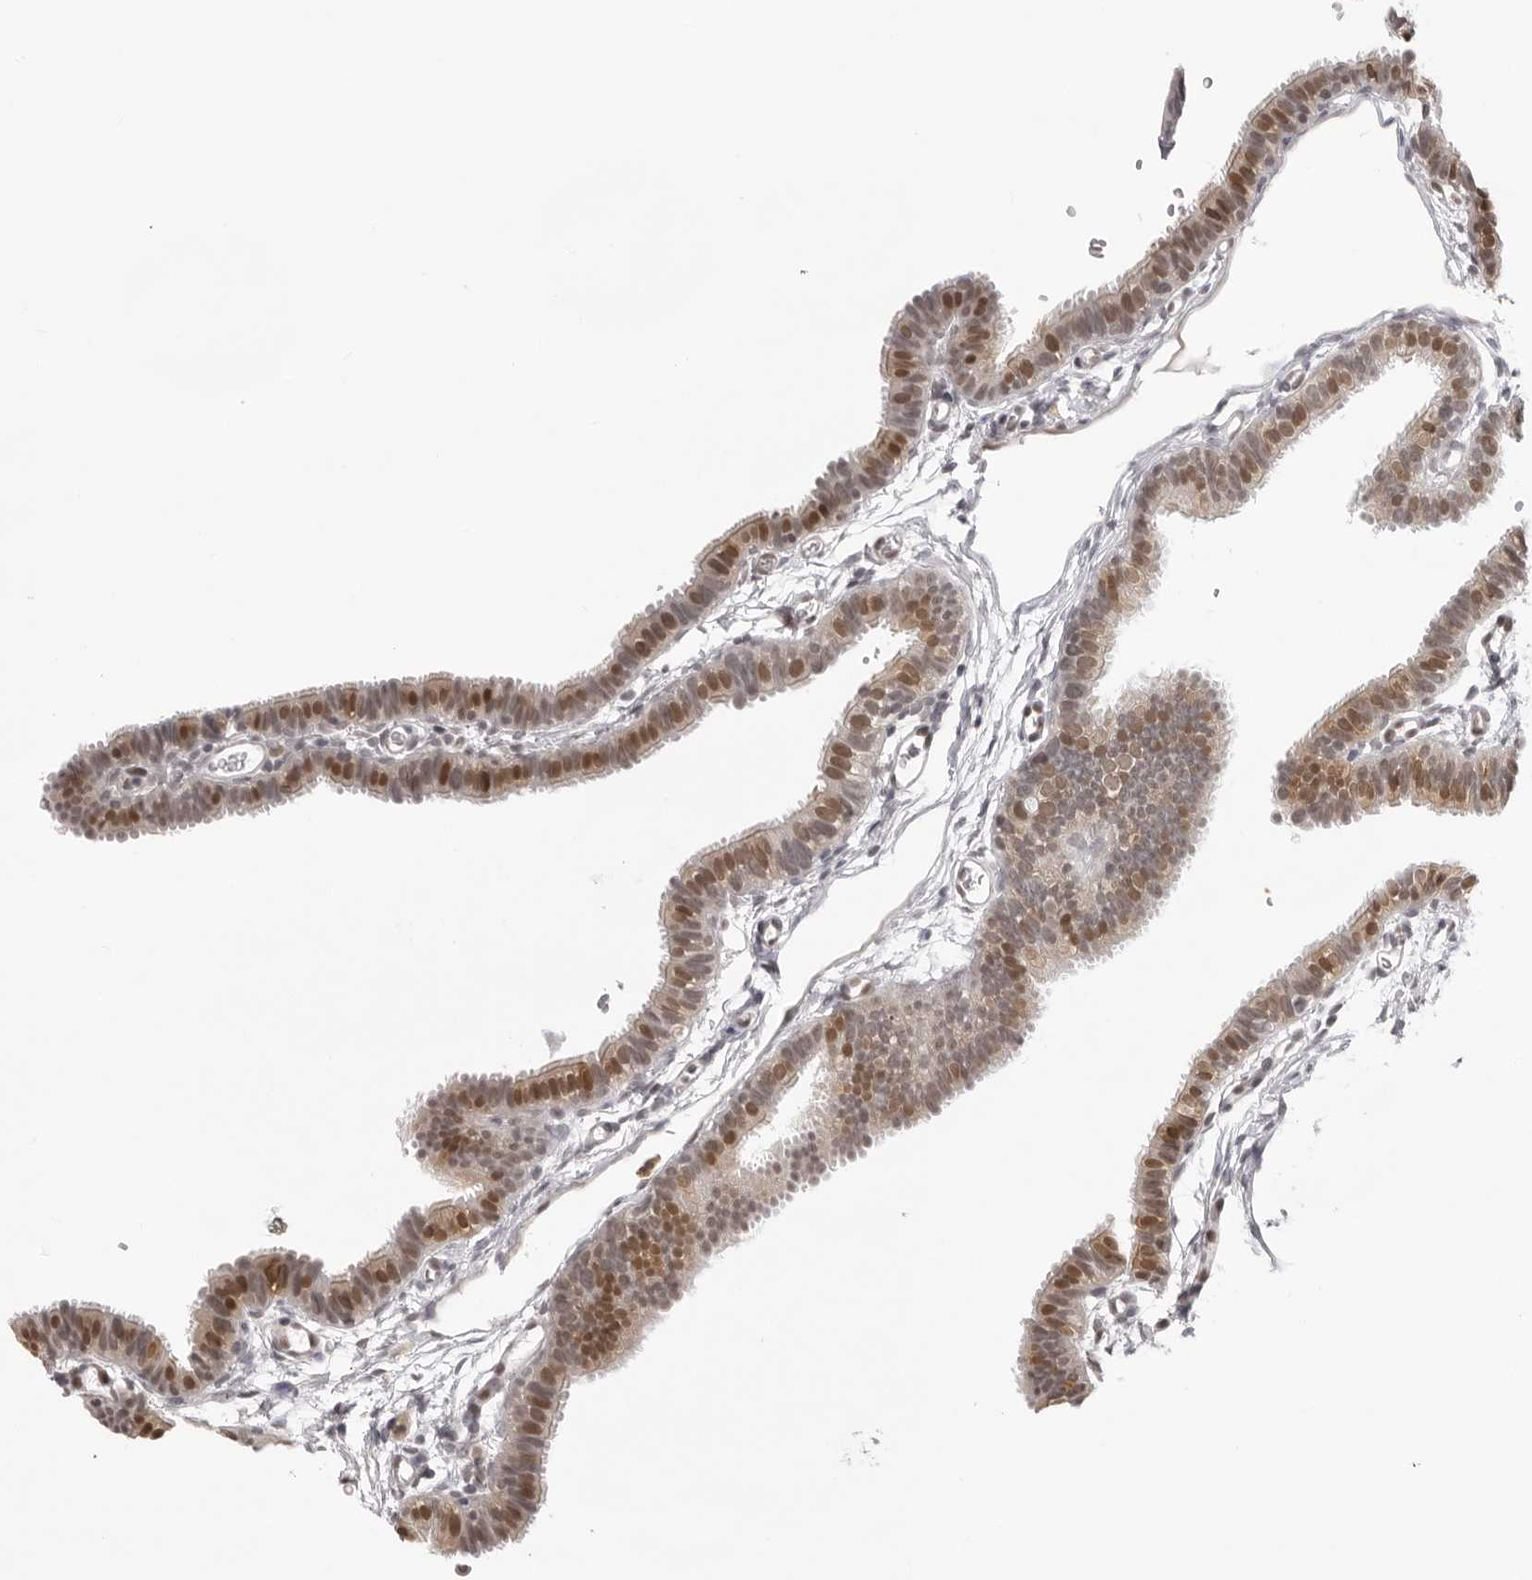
{"staining": {"intensity": "moderate", "quantity": ">75%", "location": "nuclear"}, "tissue": "fallopian tube", "cell_type": "Glandular cells", "image_type": "normal", "snomed": [{"axis": "morphology", "description": "Normal tissue, NOS"}, {"axis": "topography", "description": "Fallopian tube"}, {"axis": "topography", "description": "Placenta"}], "caption": "Fallopian tube stained with immunohistochemistry reveals moderate nuclear expression in about >75% of glandular cells.", "gene": "CASP7", "patient": {"sex": "female", "age": 34}}